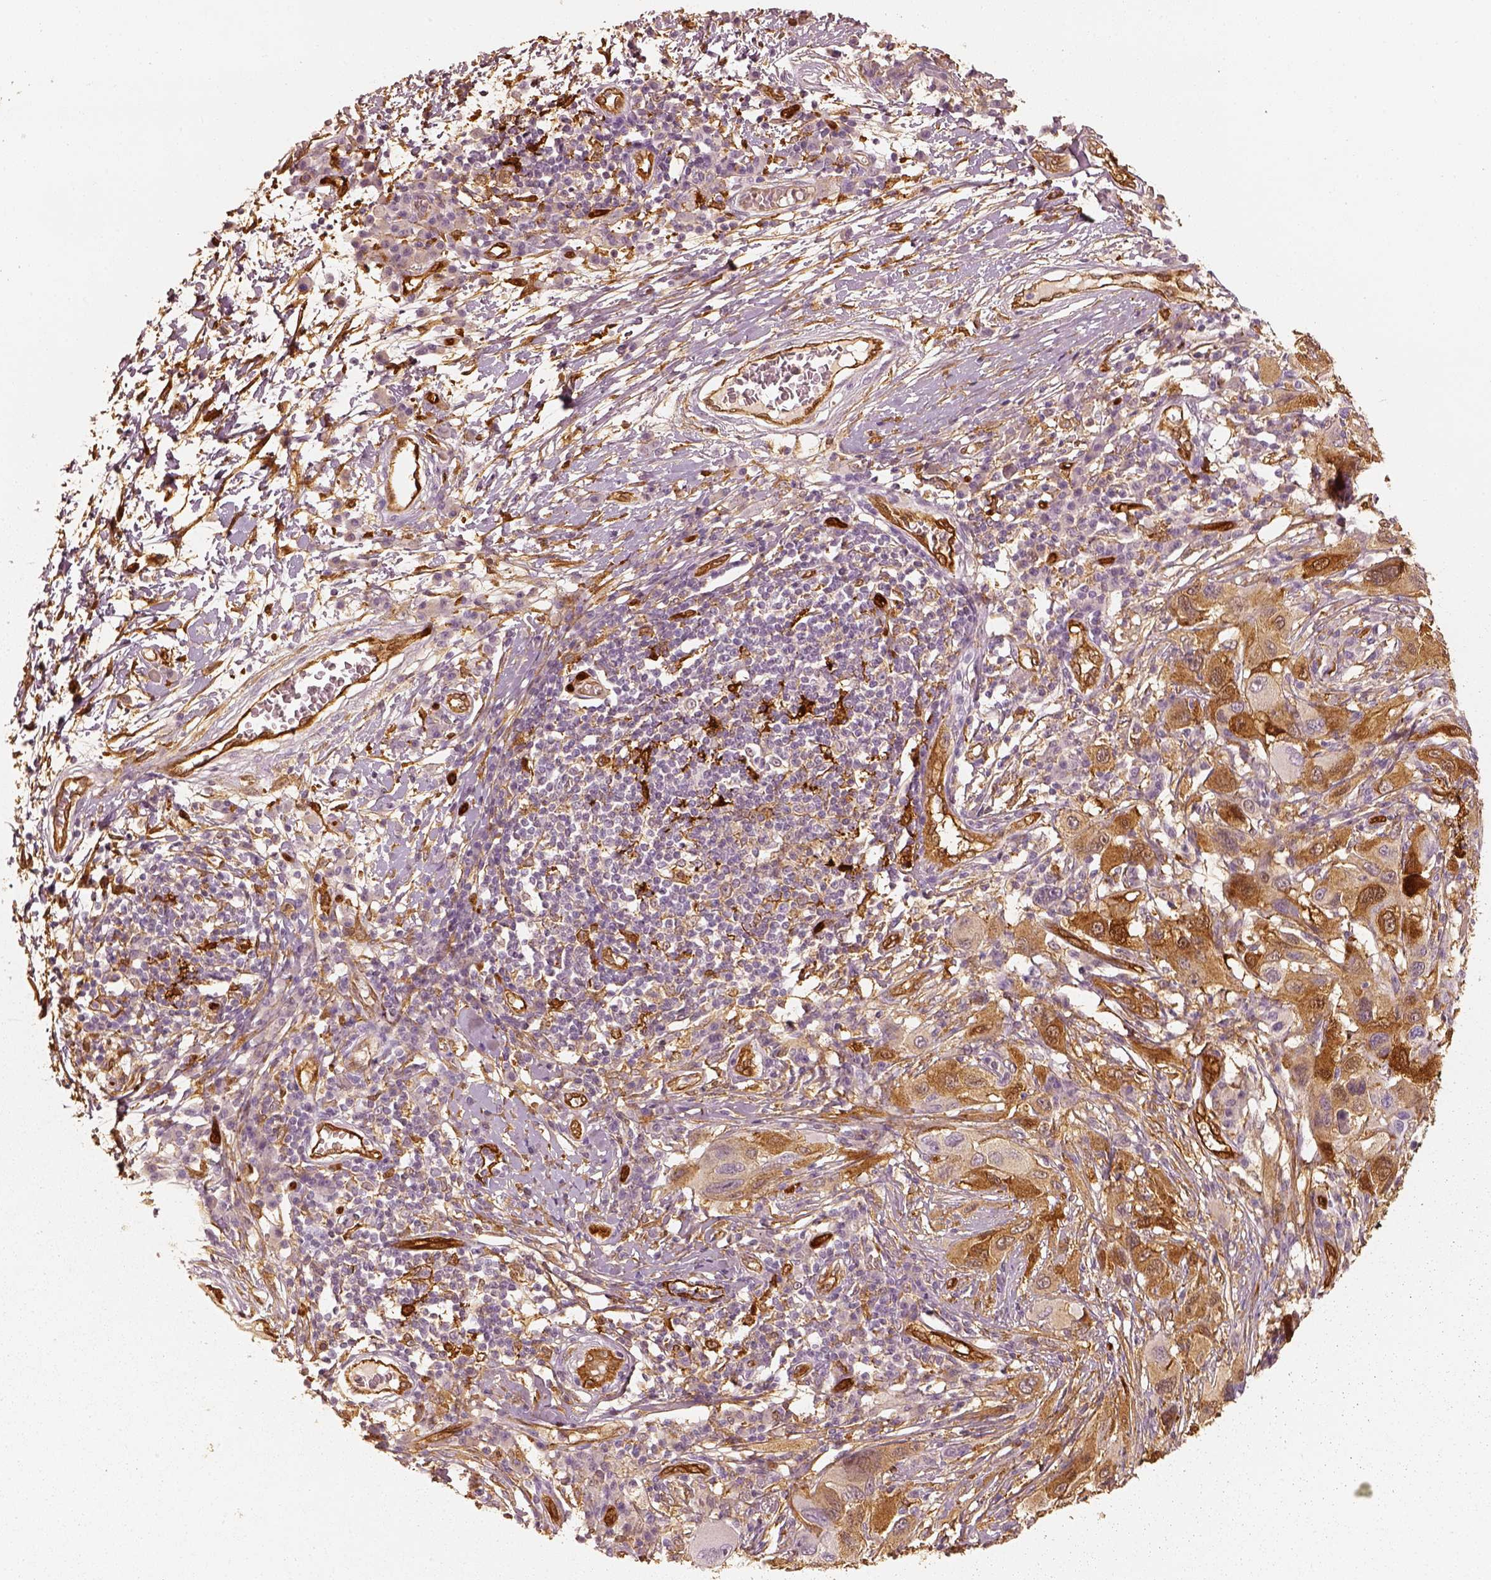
{"staining": {"intensity": "moderate", "quantity": "25%-75%", "location": "cytoplasmic/membranous"}, "tissue": "melanoma", "cell_type": "Tumor cells", "image_type": "cancer", "snomed": [{"axis": "morphology", "description": "Malignant melanoma, NOS"}, {"axis": "topography", "description": "Skin"}], "caption": "The micrograph reveals immunohistochemical staining of melanoma. There is moderate cytoplasmic/membranous positivity is appreciated in approximately 25%-75% of tumor cells. (DAB (3,3'-diaminobenzidine) = brown stain, brightfield microscopy at high magnification).", "gene": "FSCN1", "patient": {"sex": "male", "age": 53}}